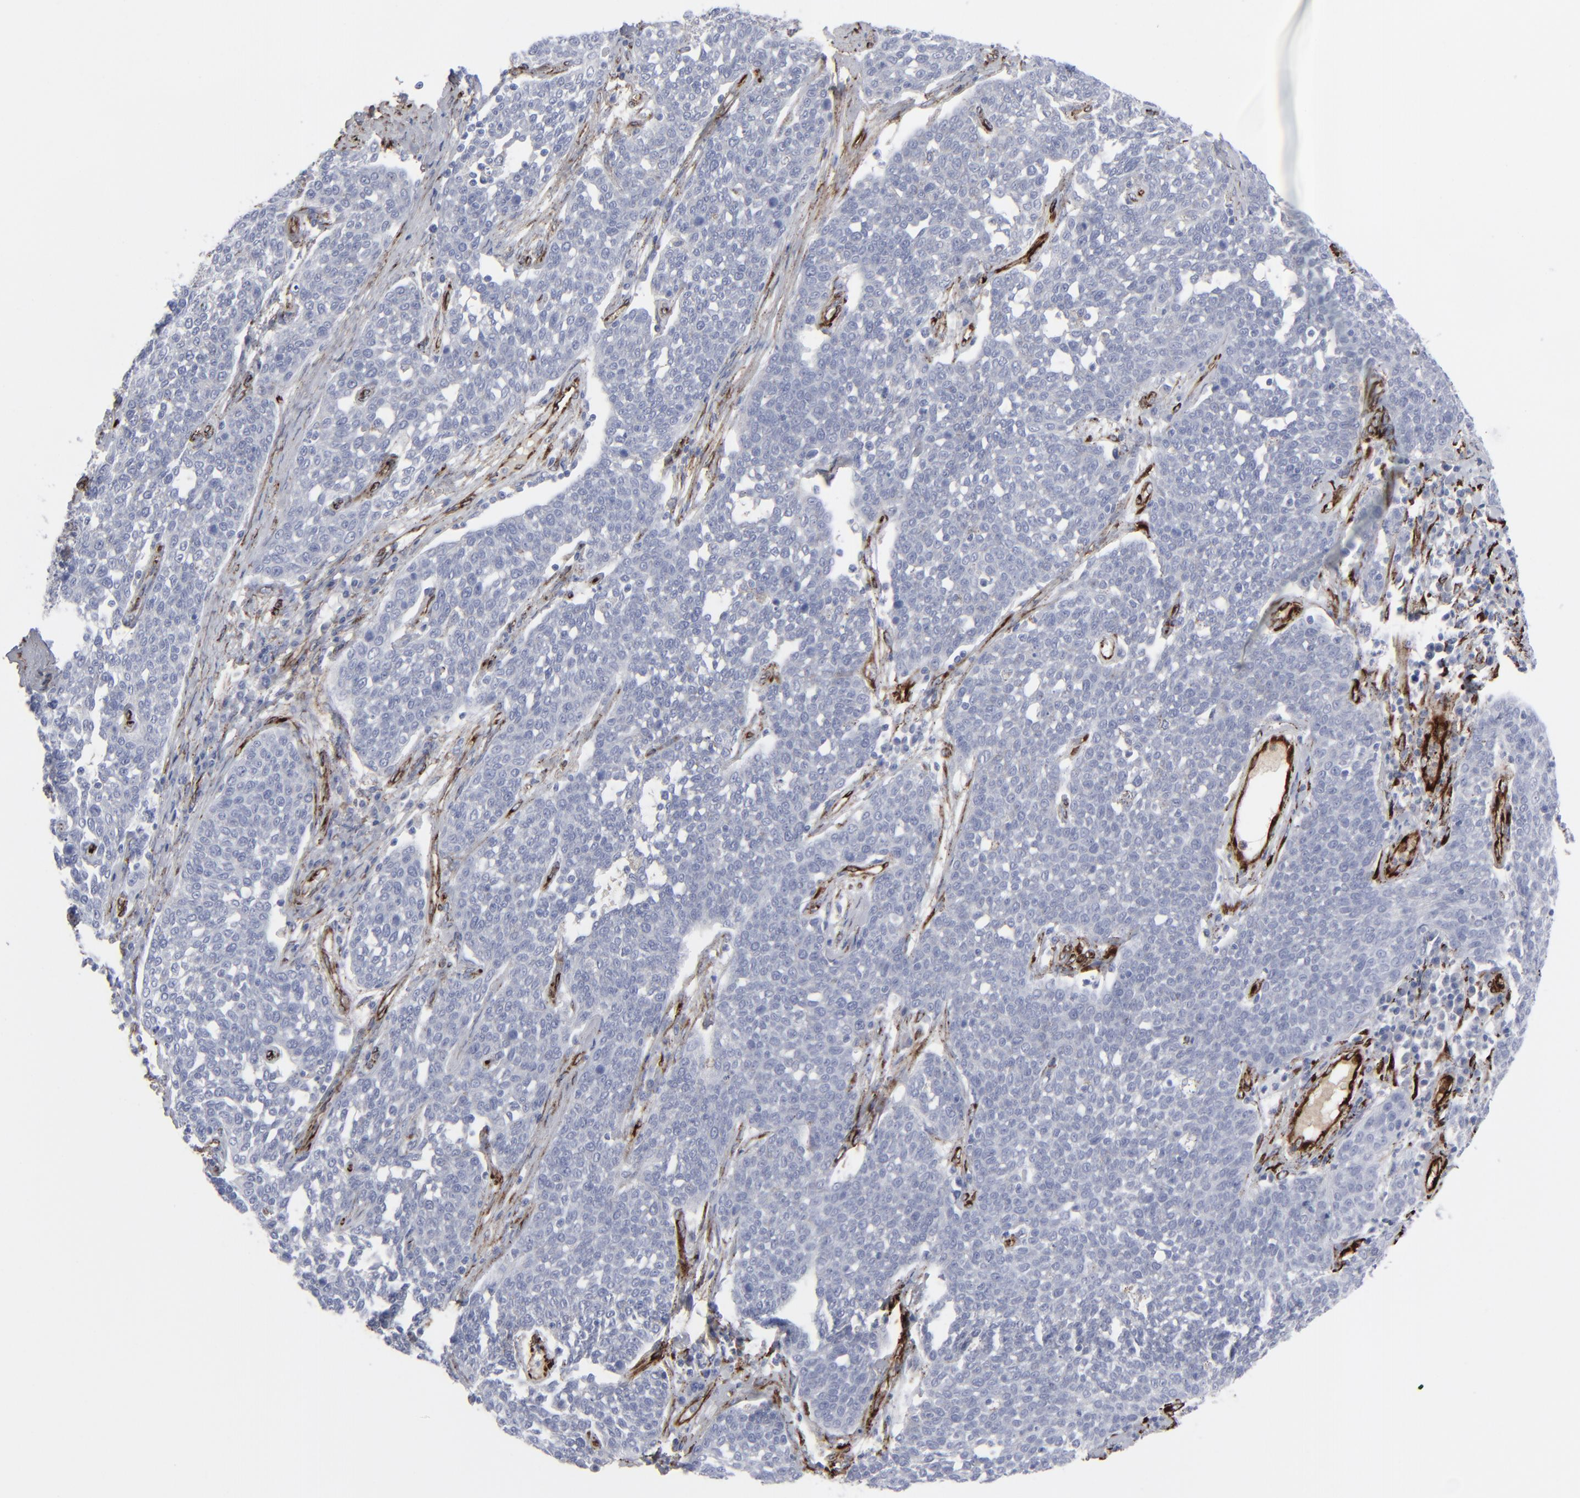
{"staining": {"intensity": "negative", "quantity": "none", "location": "none"}, "tissue": "cervical cancer", "cell_type": "Tumor cells", "image_type": "cancer", "snomed": [{"axis": "morphology", "description": "Squamous cell carcinoma, NOS"}, {"axis": "topography", "description": "Cervix"}], "caption": "IHC of human cervical squamous cell carcinoma shows no expression in tumor cells.", "gene": "SPARC", "patient": {"sex": "female", "age": 34}}